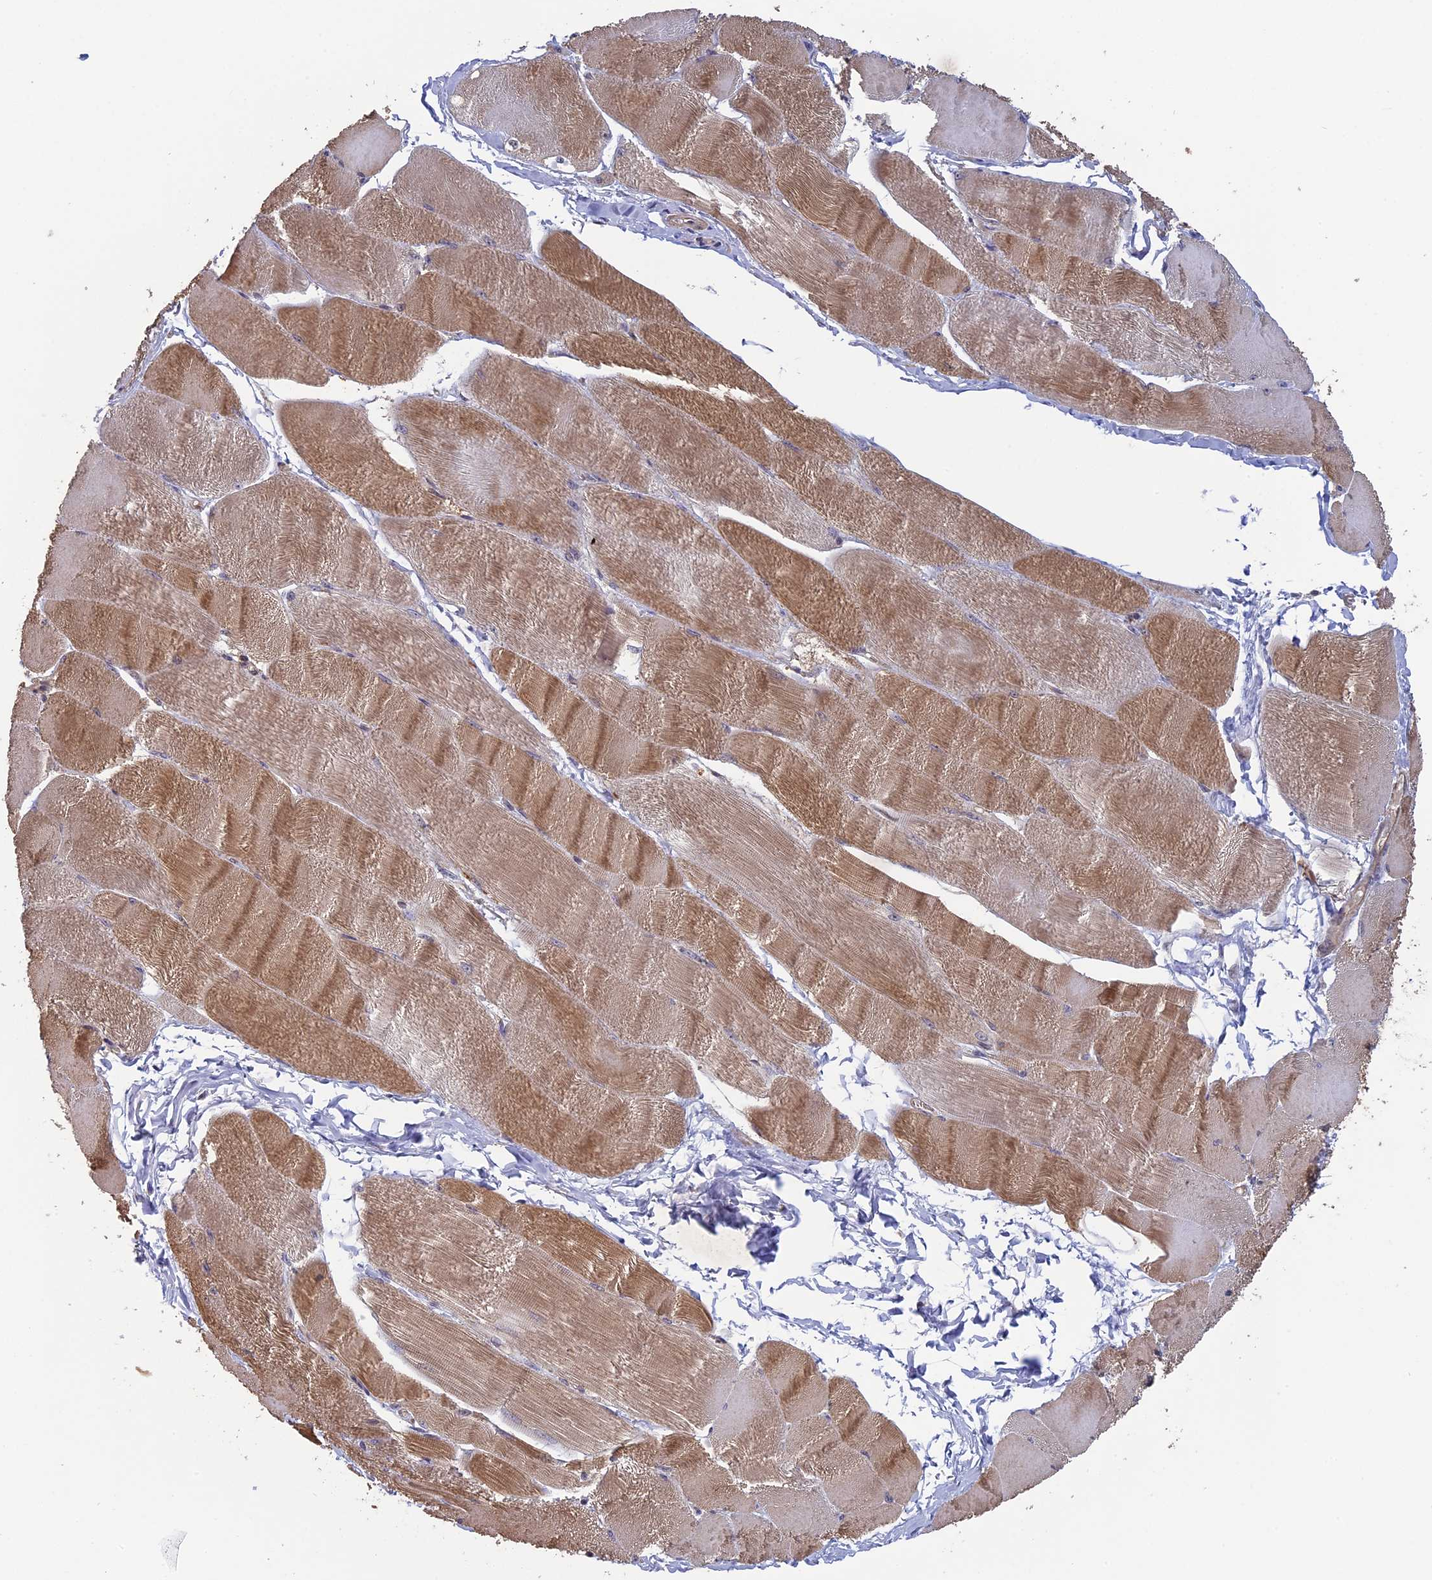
{"staining": {"intensity": "moderate", "quantity": ">75%", "location": "cytoplasmic/membranous"}, "tissue": "skeletal muscle", "cell_type": "Myocytes", "image_type": "normal", "snomed": [{"axis": "morphology", "description": "Normal tissue, NOS"}, {"axis": "morphology", "description": "Basal cell carcinoma"}, {"axis": "topography", "description": "Skeletal muscle"}], "caption": "A medium amount of moderate cytoplasmic/membranous staining is identified in about >75% of myocytes in unremarkable skeletal muscle.", "gene": "FAM98C", "patient": {"sex": "female", "age": 64}}